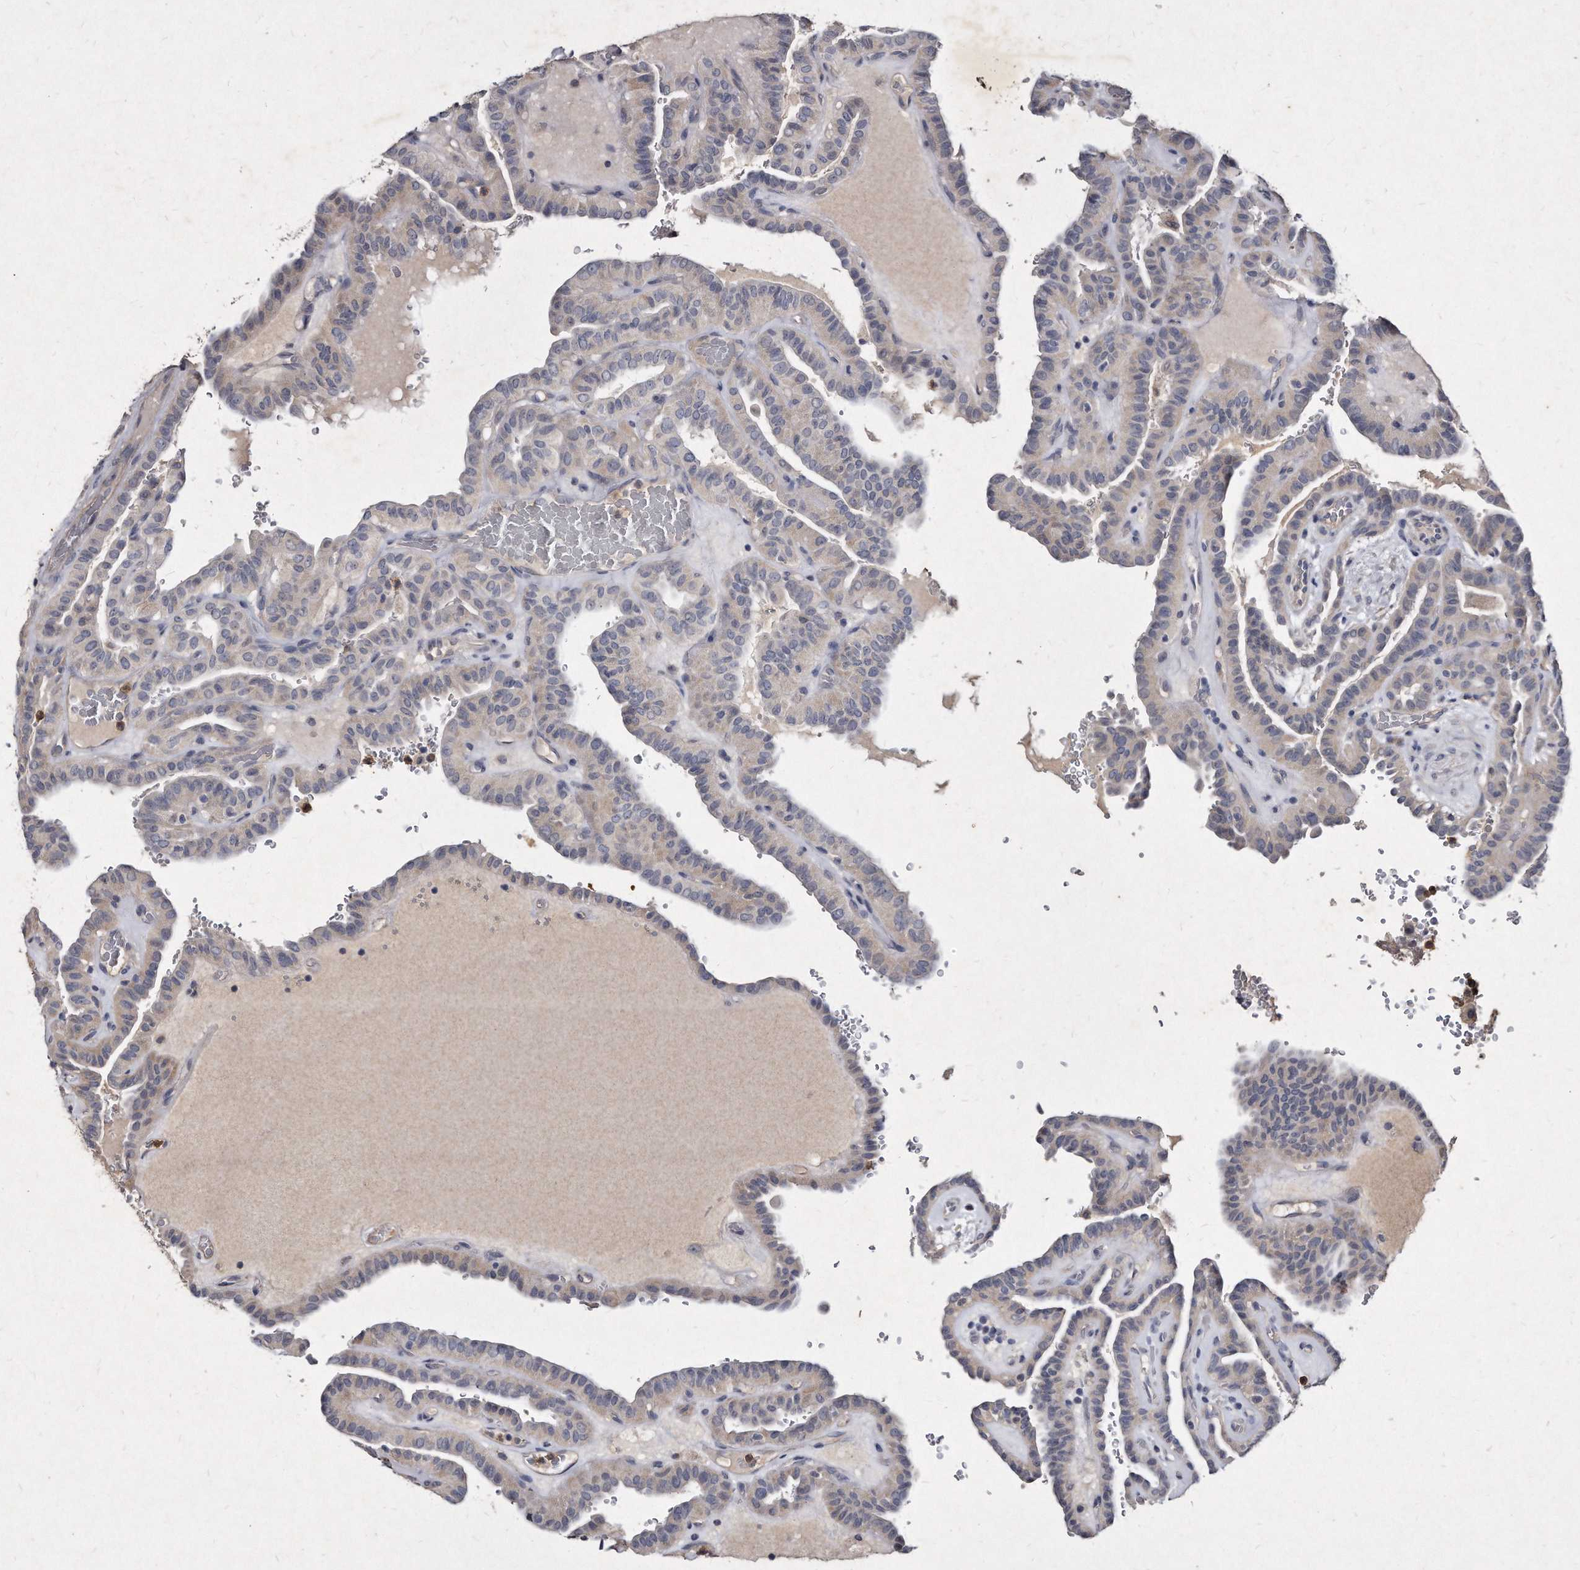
{"staining": {"intensity": "negative", "quantity": "none", "location": "none"}, "tissue": "thyroid cancer", "cell_type": "Tumor cells", "image_type": "cancer", "snomed": [{"axis": "morphology", "description": "Papillary adenocarcinoma, NOS"}, {"axis": "topography", "description": "Thyroid gland"}], "caption": "Immunohistochemistry photomicrograph of neoplastic tissue: human thyroid cancer (papillary adenocarcinoma) stained with DAB reveals no significant protein staining in tumor cells.", "gene": "KLHDC3", "patient": {"sex": "male", "age": 77}}